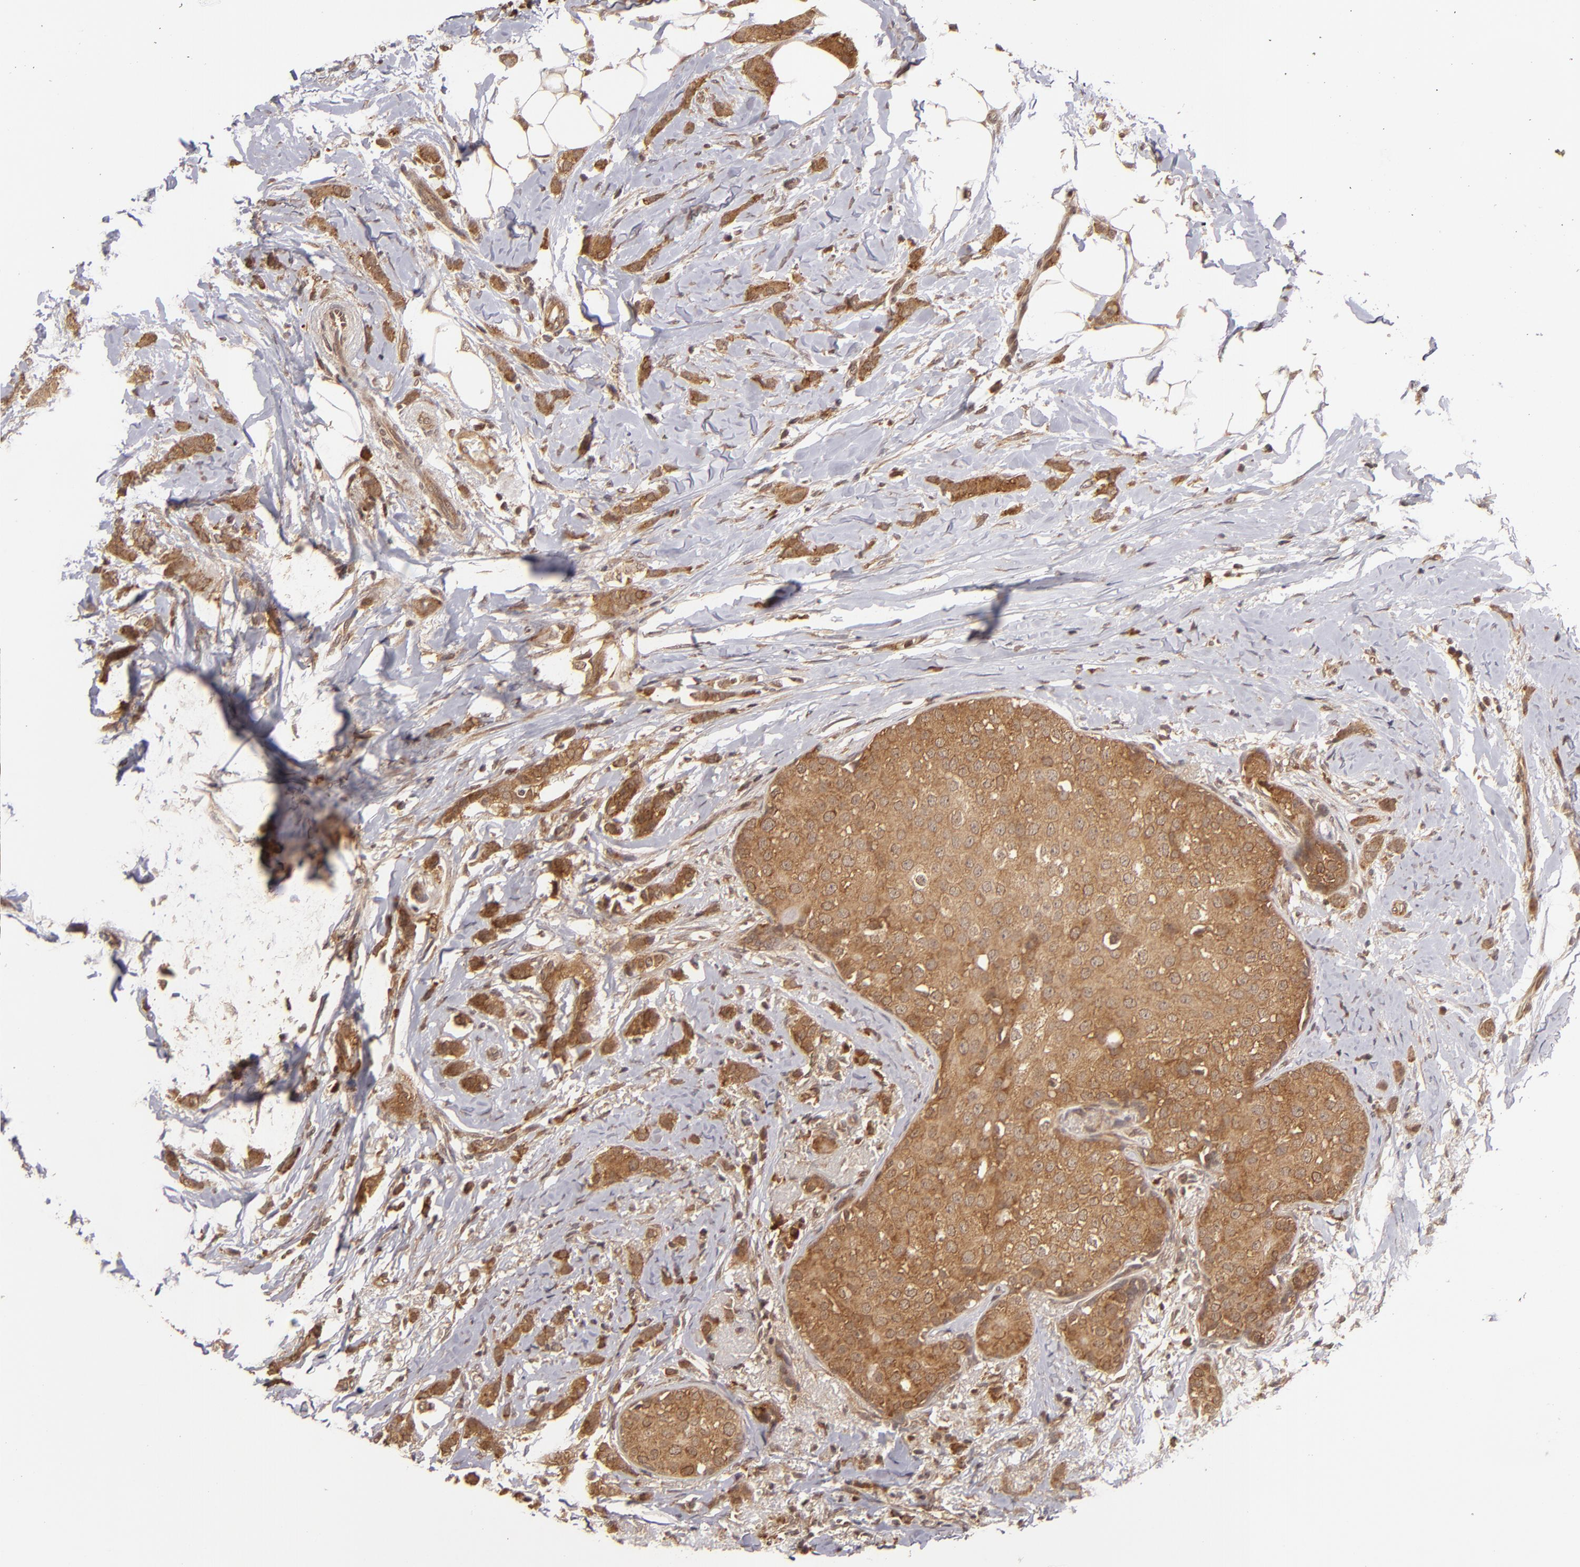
{"staining": {"intensity": "moderate", "quantity": ">75%", "location": "cytoplasmic/membranous"}, "tissue": "breast cancer", "cell_type": "Tumor cells", "image_type": "cancer", "snomed": [{"axis": "morphology", "description": "Lobular carcinoma"}, {"axis": "topography", "description": "Breast"}], "caption": "Moderate cytoplasmic/membranous positivity for a protein is present in approximately >75% of tumor cells of breast cancer (lobular carcinoma) using IHC.", "gene": "MAPK3", "patient": {"sex": "female", "age": 55}}